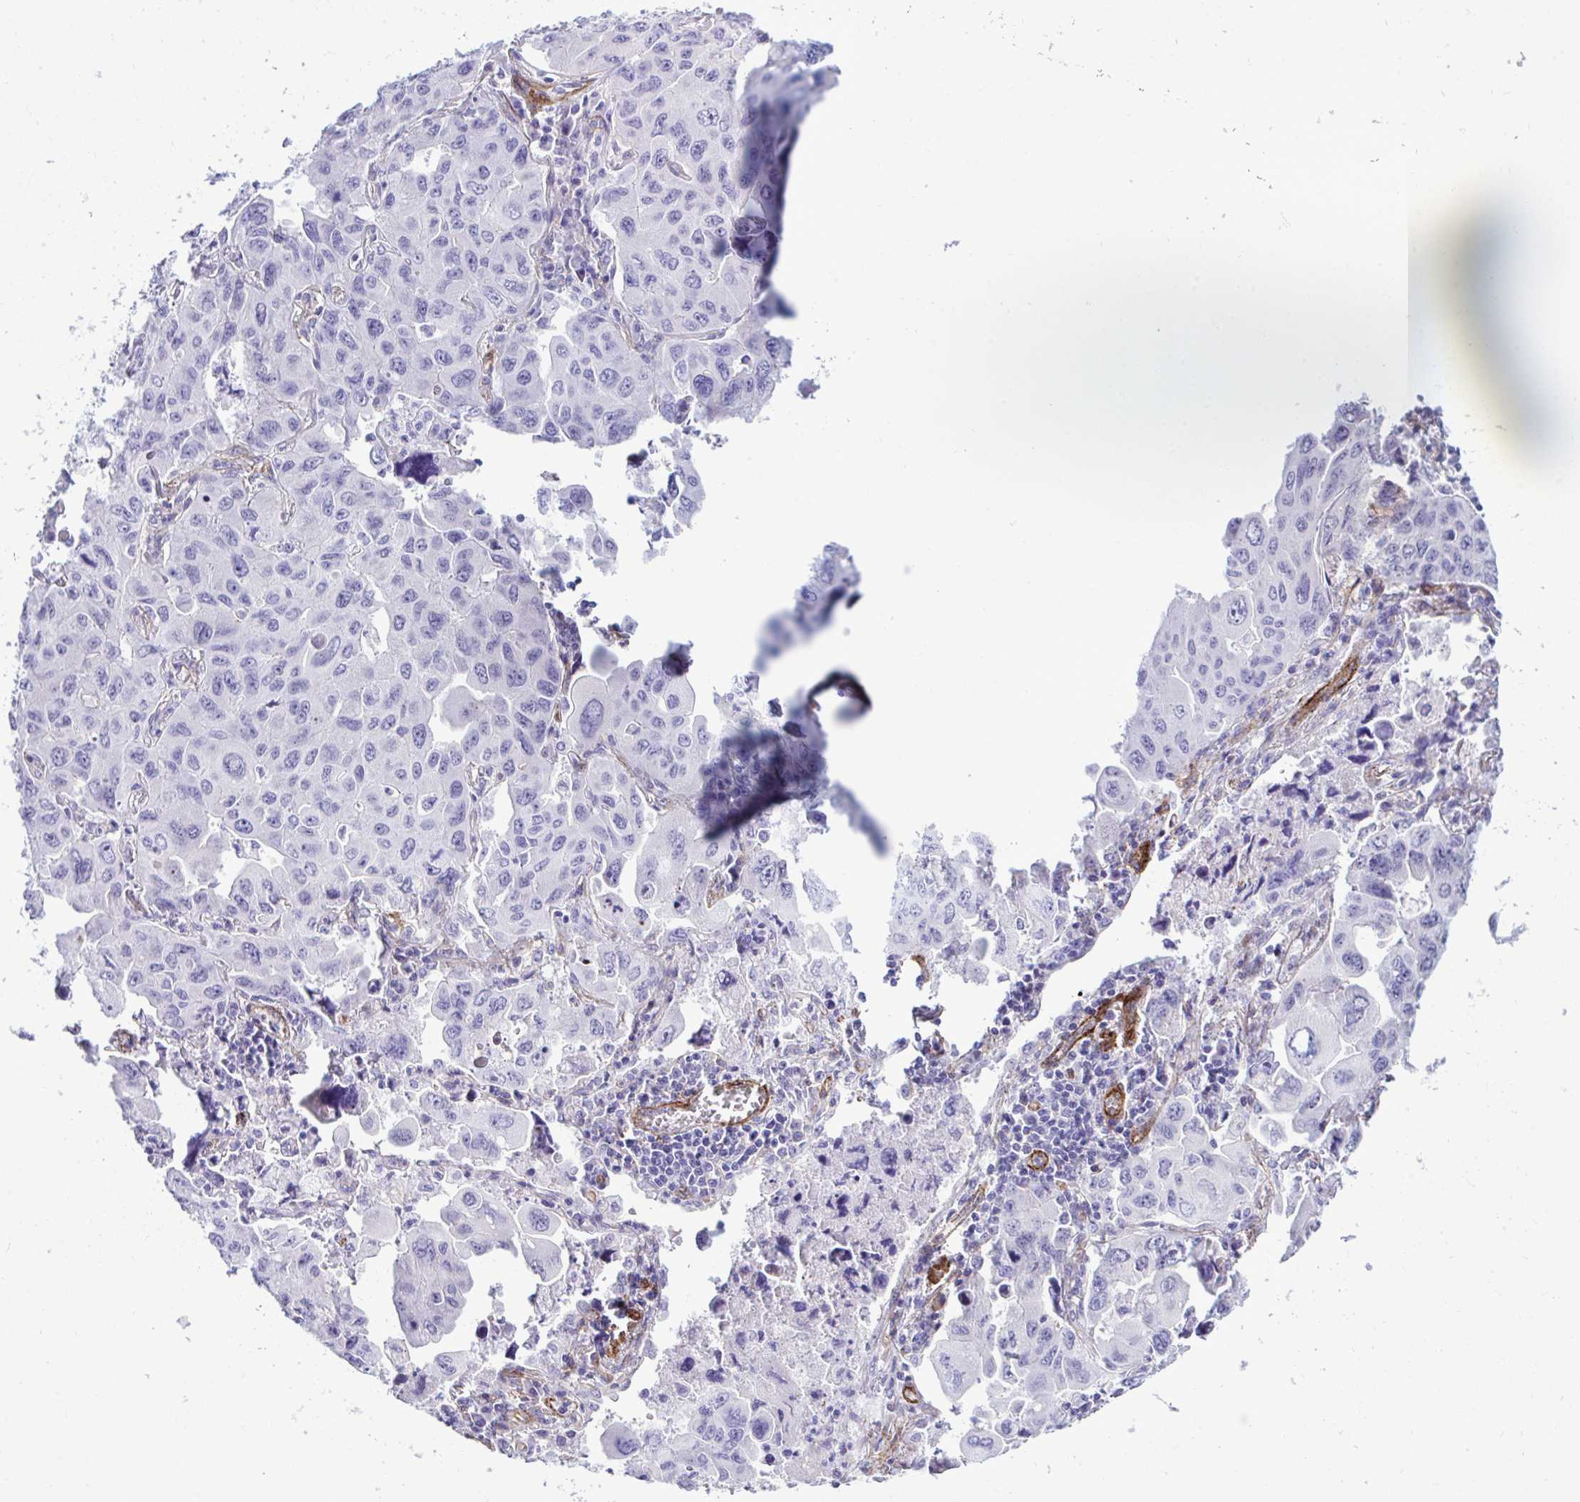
{"staining": {"intensity": "negative", "quantity": "none", "location": "none"}, "tissue": "lung cancer", "cell_type": "Tumor cells", "image_type": "cancer", "snomed": [{"axis": "morphology", "description": "Adenocarcinoma, NOS"}, {"axis": "topography", "description": "Lung"}], "caption": "The image demonstrates no staining of tumor cells in lung cancer (adenocarcinoma).", "gene": "SYNPO2L", "patient": {"sex": "male", "age": 64}}